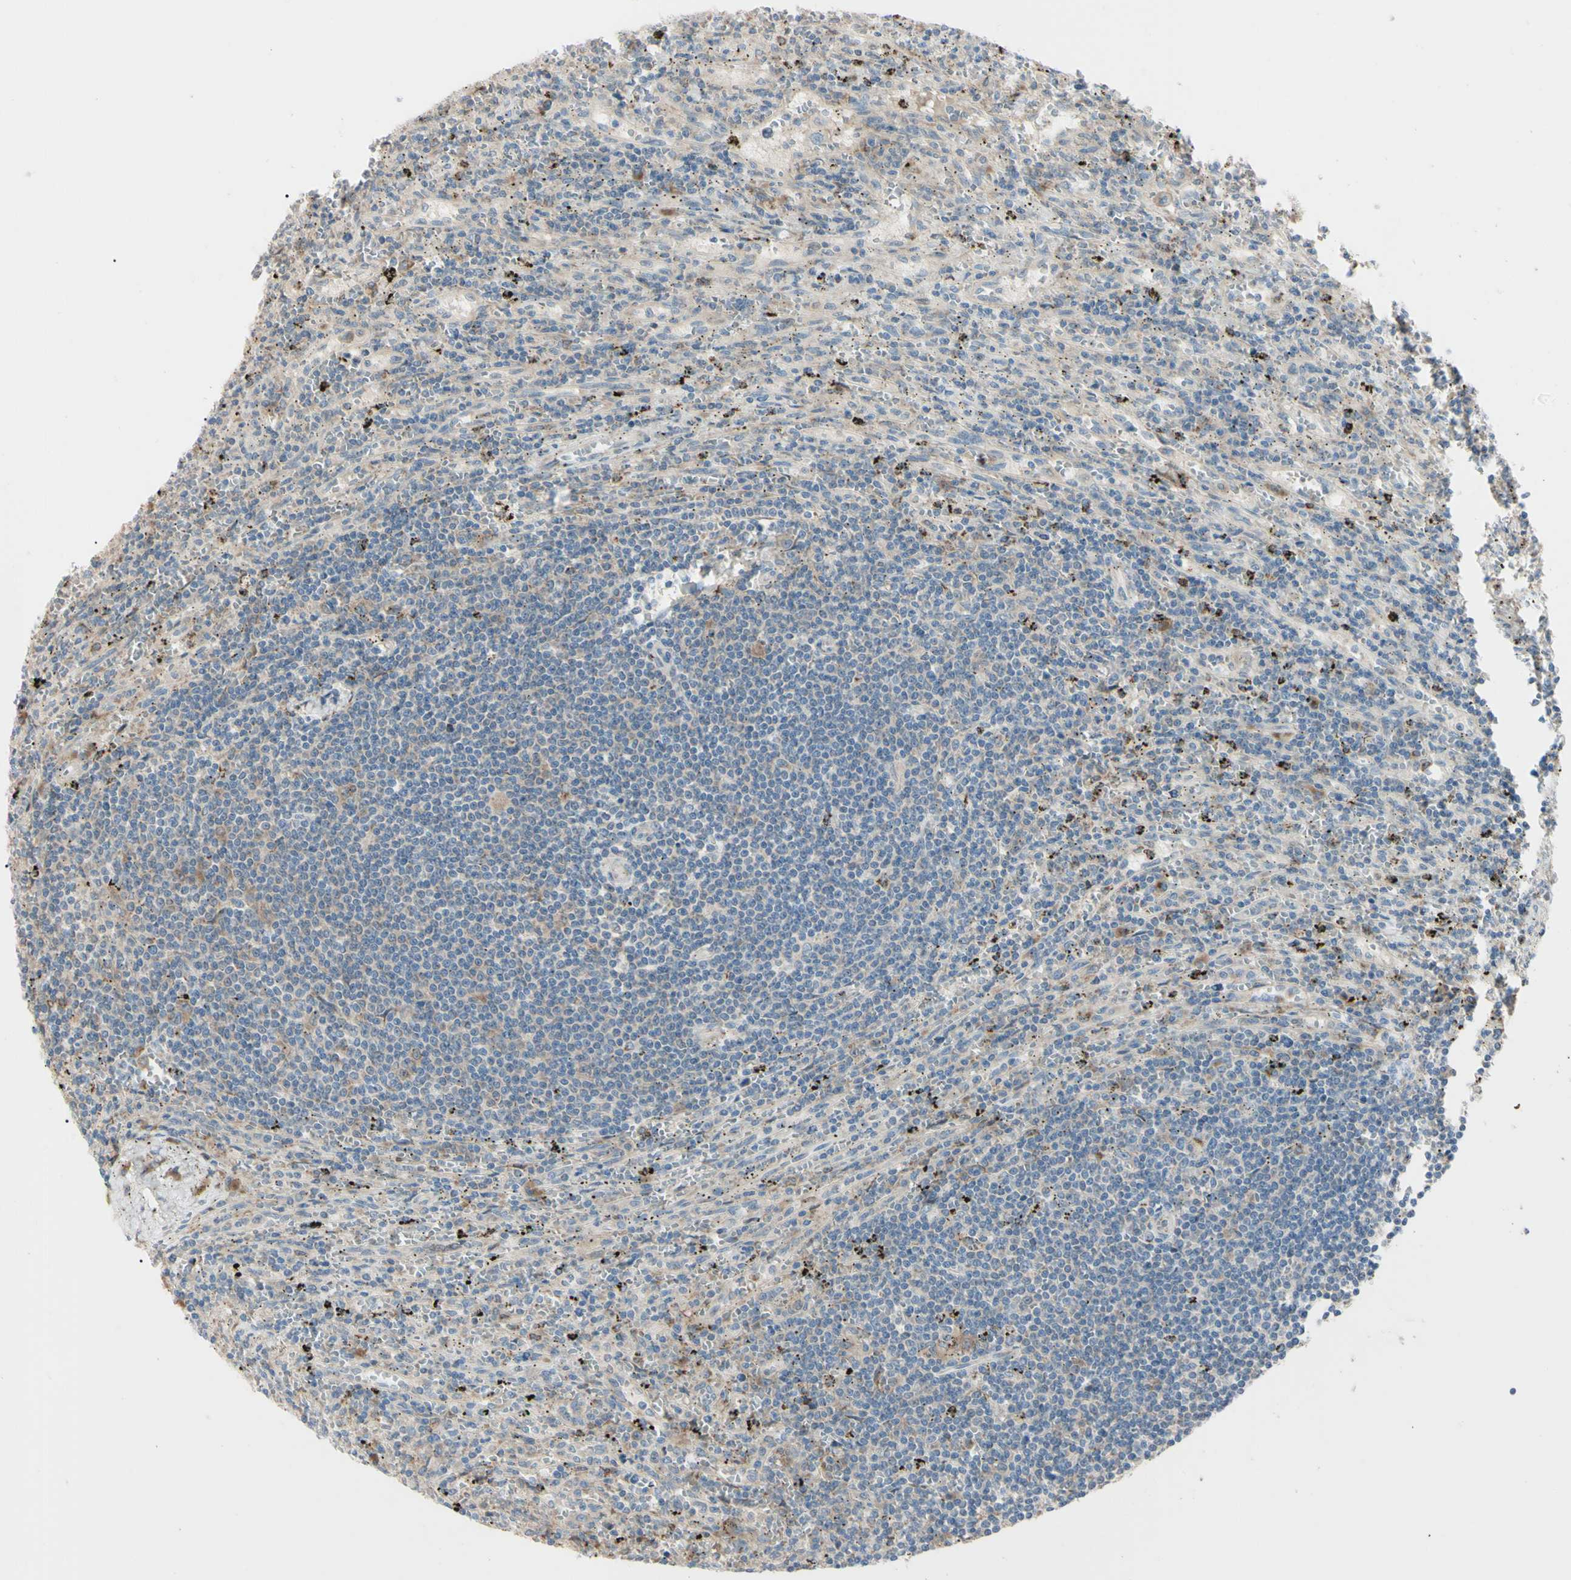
{"staining": {"intensity": "weak", "quantity": "<25%", "location": "cytoplasmic/membranous"}, "tissue": "lymphoma", "cell_type": "Tumor cells", "image_type": "cancer", "snomed": [{"axis": "morphology", "description": "Malignant lymphoma, non-Hodgkin's type, Low grade"}, {"axis": "topography", "description": "Spleen"}], "caption": "DAB (3,3'-diaminobenzidine) immunohistochemical staining of human lymphoma shows no significant positivity in tumor cells. (Brightfield microscopy of DAB immunohistochemistry (IHC) at high magnification).", "gene": "EIF5A", "patient": {"sex": "male", "age": 76}}